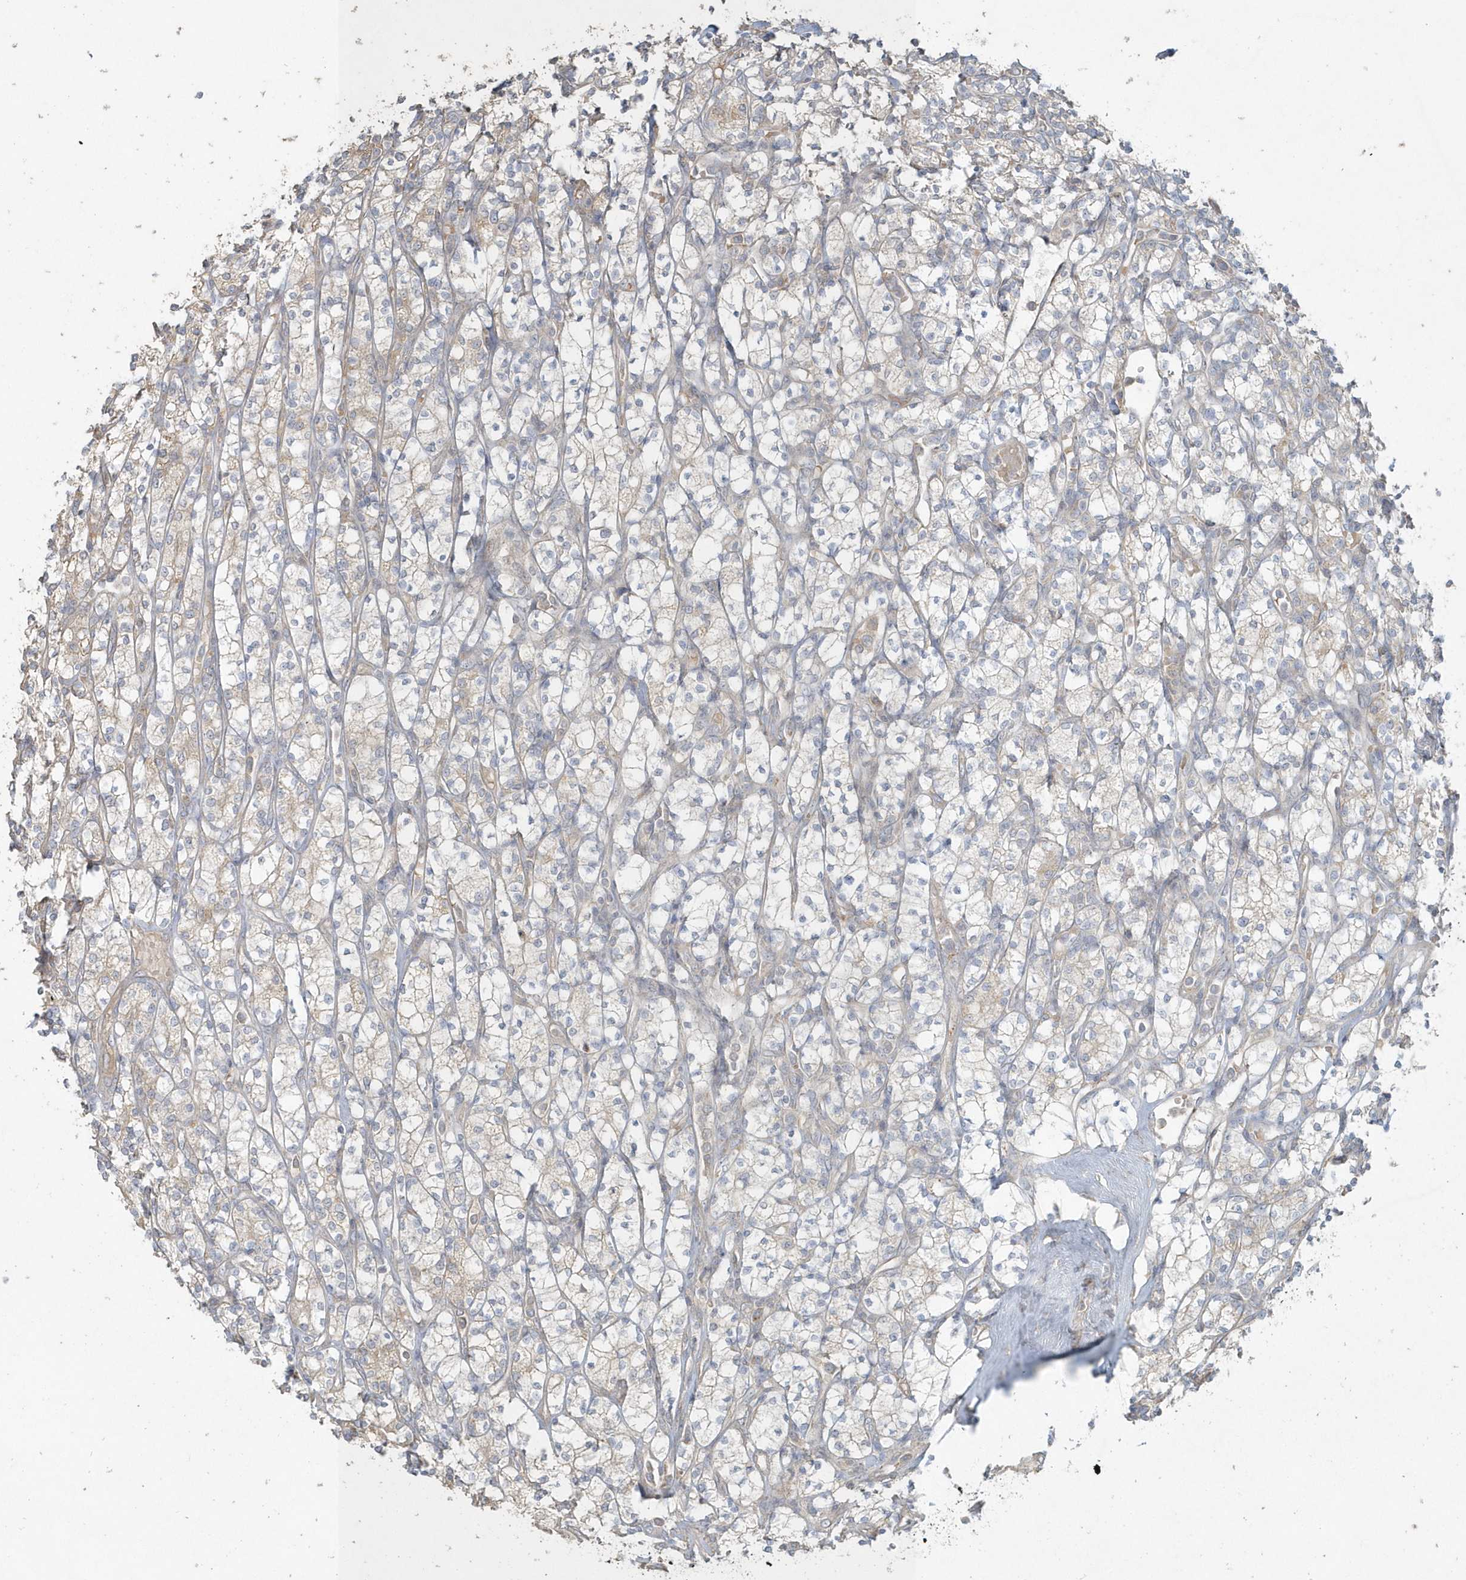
{"staining": {"intensity": "weak", "quantity": "<25%", "location": "cytoplasmic/membranous"}, "tissue": "renal cancer", "cell_type": "Tumor cells", "image_type": "cancer", "snomed": [{"axis": "morphology", "description": "Adenocarcinoma, NOS"}, {"axis": "topography", "description": "Kidney"}], "caption": "Renal cancer (adenocarcinoma) was stained to show a protein in brown. There is no significant expression in tumor cells.", "gene": "BLTP3A", "patient": {"sex": "male", "age": 77}}